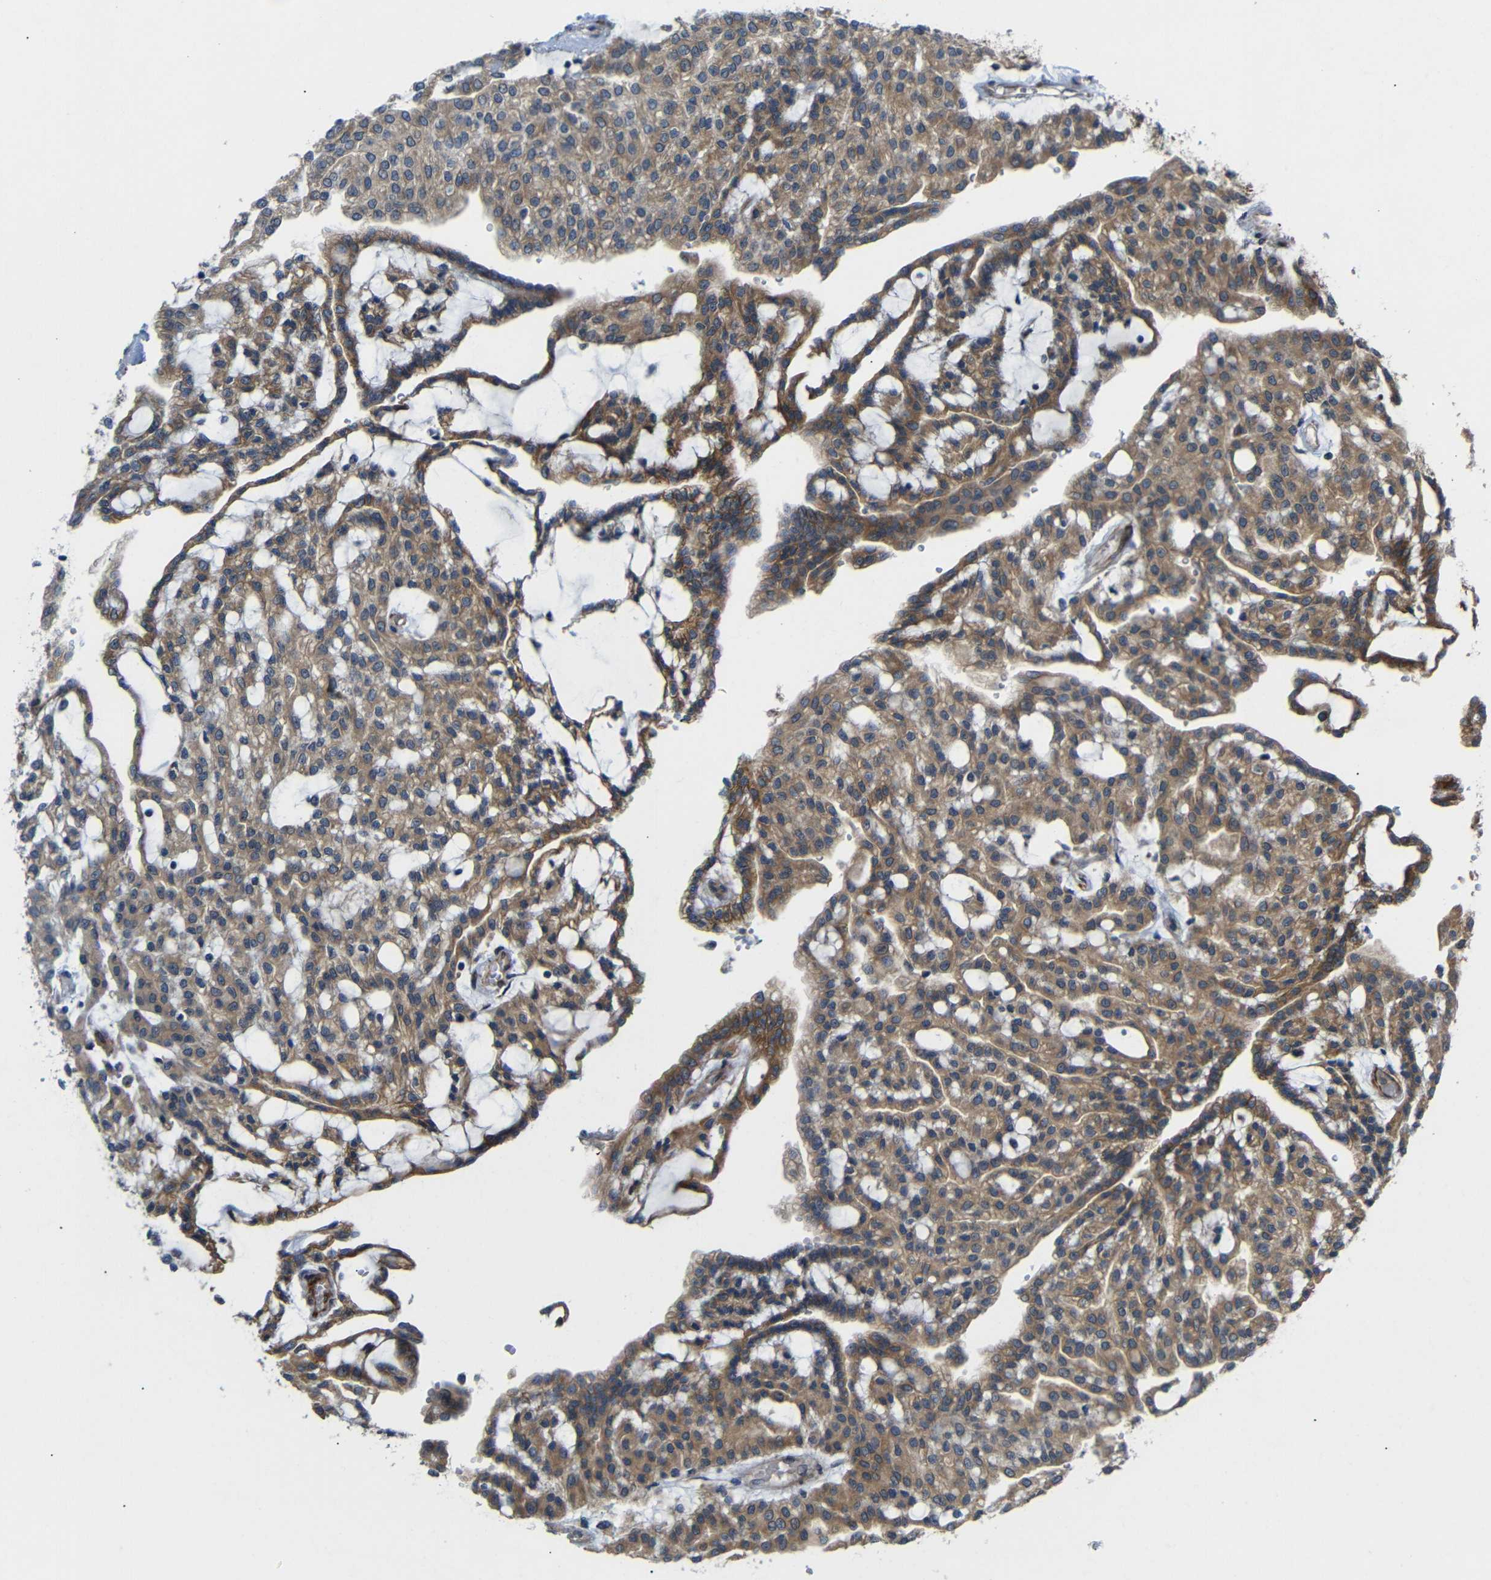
{"staining": {"intensity": "moderate", "quantity": ">75%", "location": "cytoplasmic/membranous"}, "tissue": "renal cancer", "cell_type": "Tumor cells", "image_type": "cancer", "snomed": [{"axis": "morphology", "description": "Adenocarcinoma, NOS"}, {"axis": "topography", "description": "Kidney"}], "caption": "Protein positivity by IHC reveals moderate cytoplasmic/membranous positivity in about >75% of tumor cells in renal cancer.", "gene": "P3H2", "patient": {"sex": "male", "age": 63}}